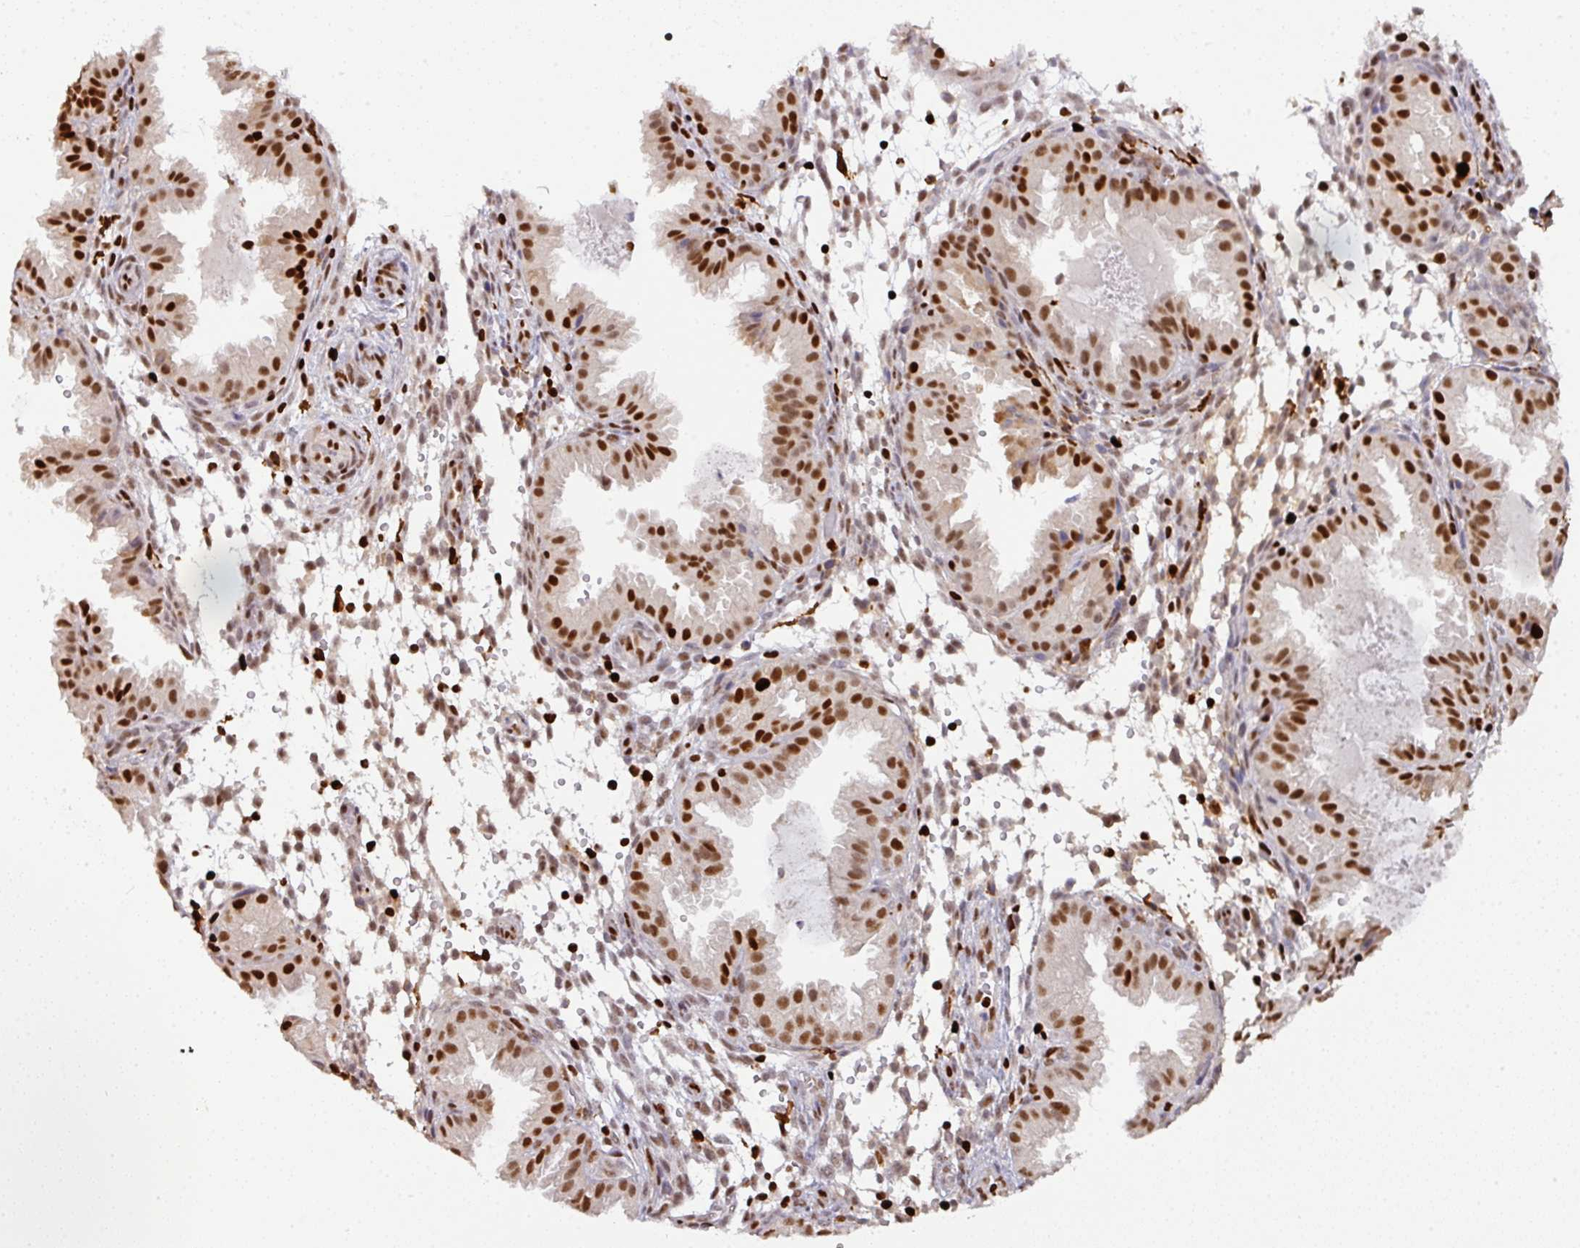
{"staining": {"intensity": "strong", "quantity": "<25%", "location": "nuclear"}, "tissue": "endometrium", "cell_type": "Cells in endometrial stroma", "image_type": "normal", "snomed": [{"axis": "morphology", "description": "Normal tissue, NOS"}, {"axis": "topography", "description": "Endometrium"}], "caption": "Immunohistochemistry histopathology image of unremarkable endometrium: endometrium stained using immunohistochemistry shows medium levels of strong protein expression localized specifically in the nuclear of cells in endometrial stroma, appearing as a nuclear brown color.", "gene": "SAMHD1", "patient": {"sex": "female", "age": 33}}